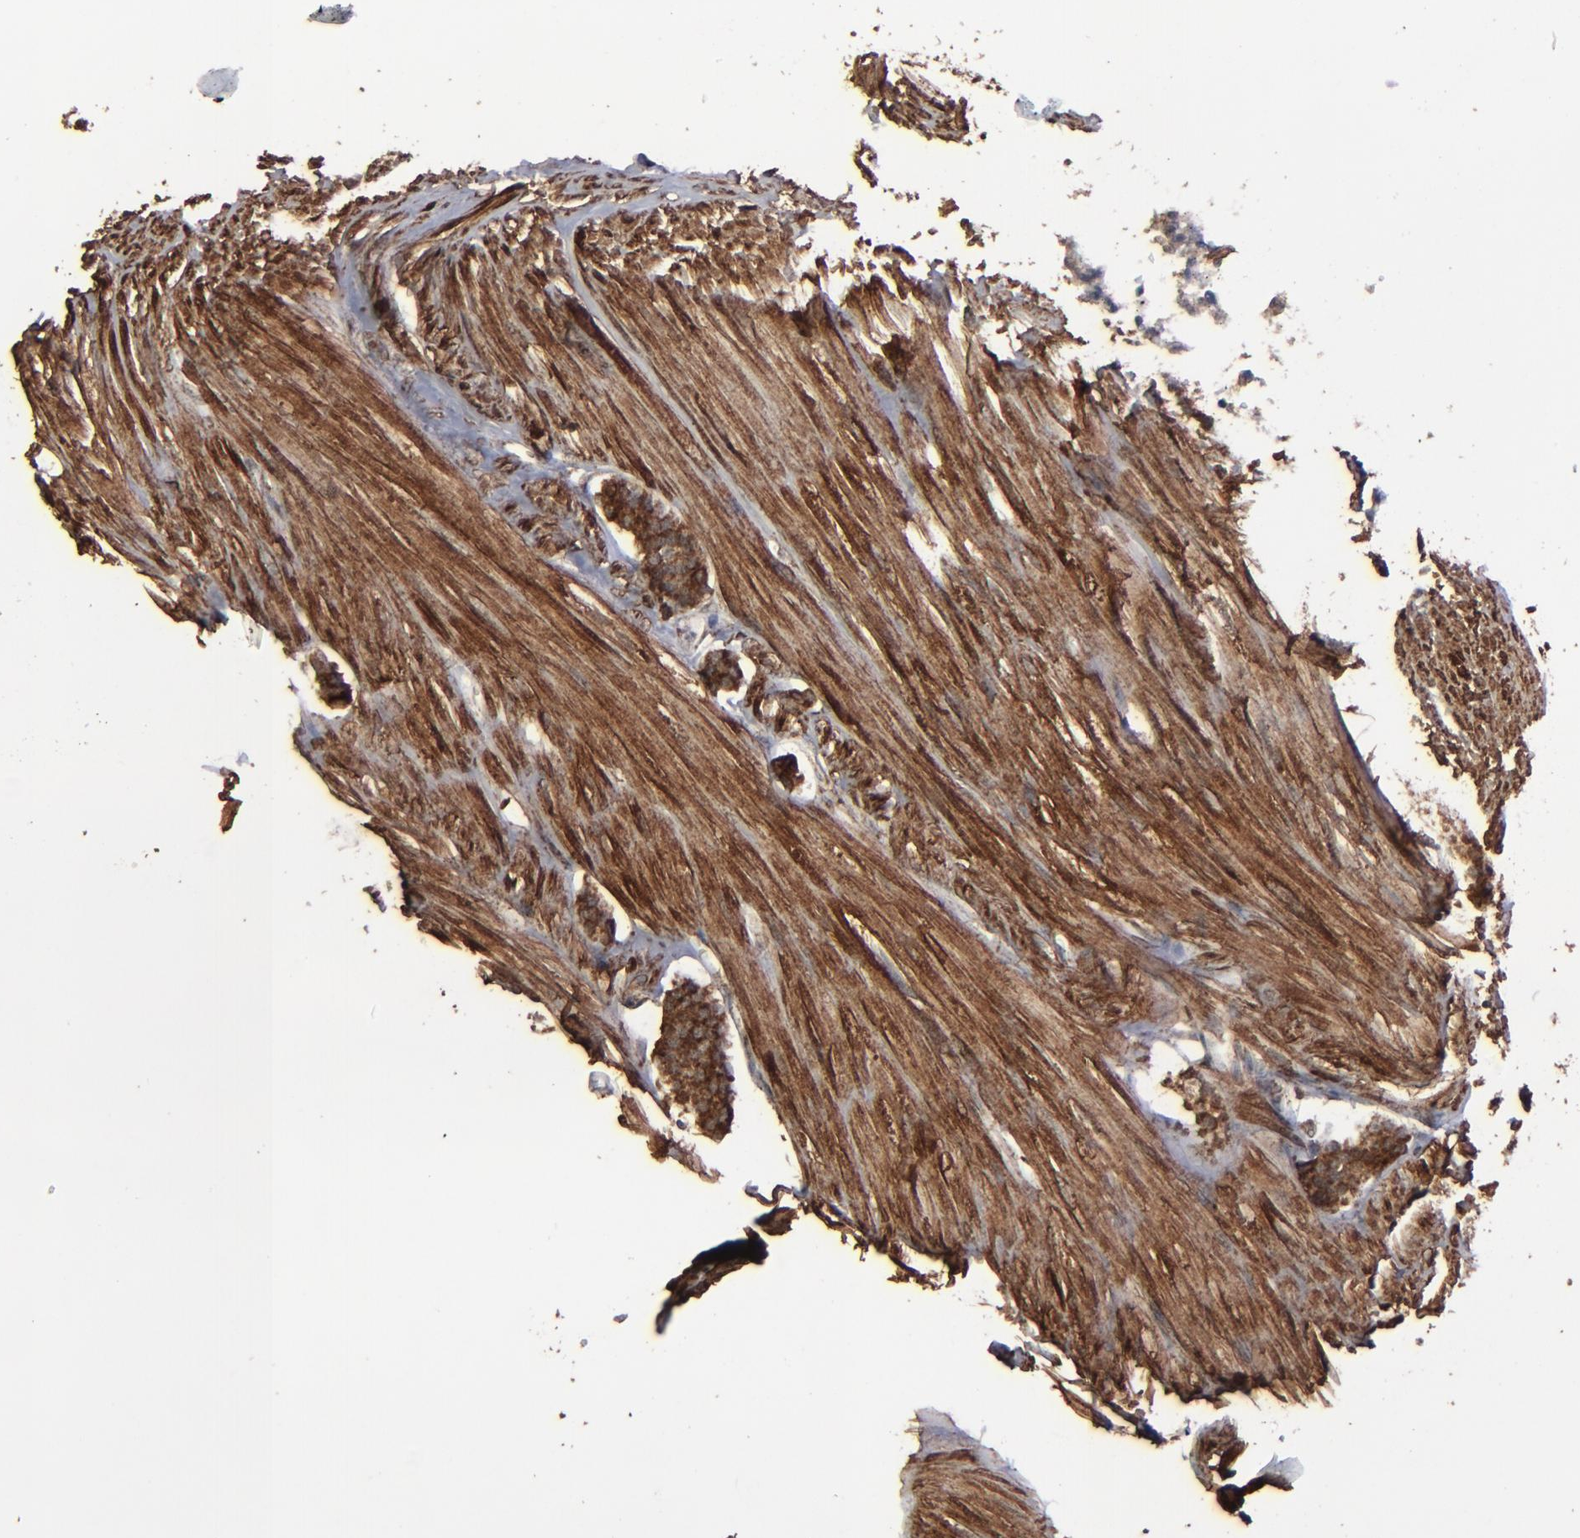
{"staining": {"intensity": "strong", "quantity": ">75%", "location": "cytoplasmic/membranous"}, "tissue": "carcinoid", "cell_type": "Tumor cells", "image_type": "cancer", "snomed": [{"axis": "morphology", "description": "Carcinoid, malignant, NOS"}, {"axis": "topography", "description": "Small intestine"}], "caption": "Tumor cells display strong cytoplasmic/membranous expression in about >75% of cells in carcinoid.", "gene": "BNIP3", "patient": {"sex": "male", "age": 60}}